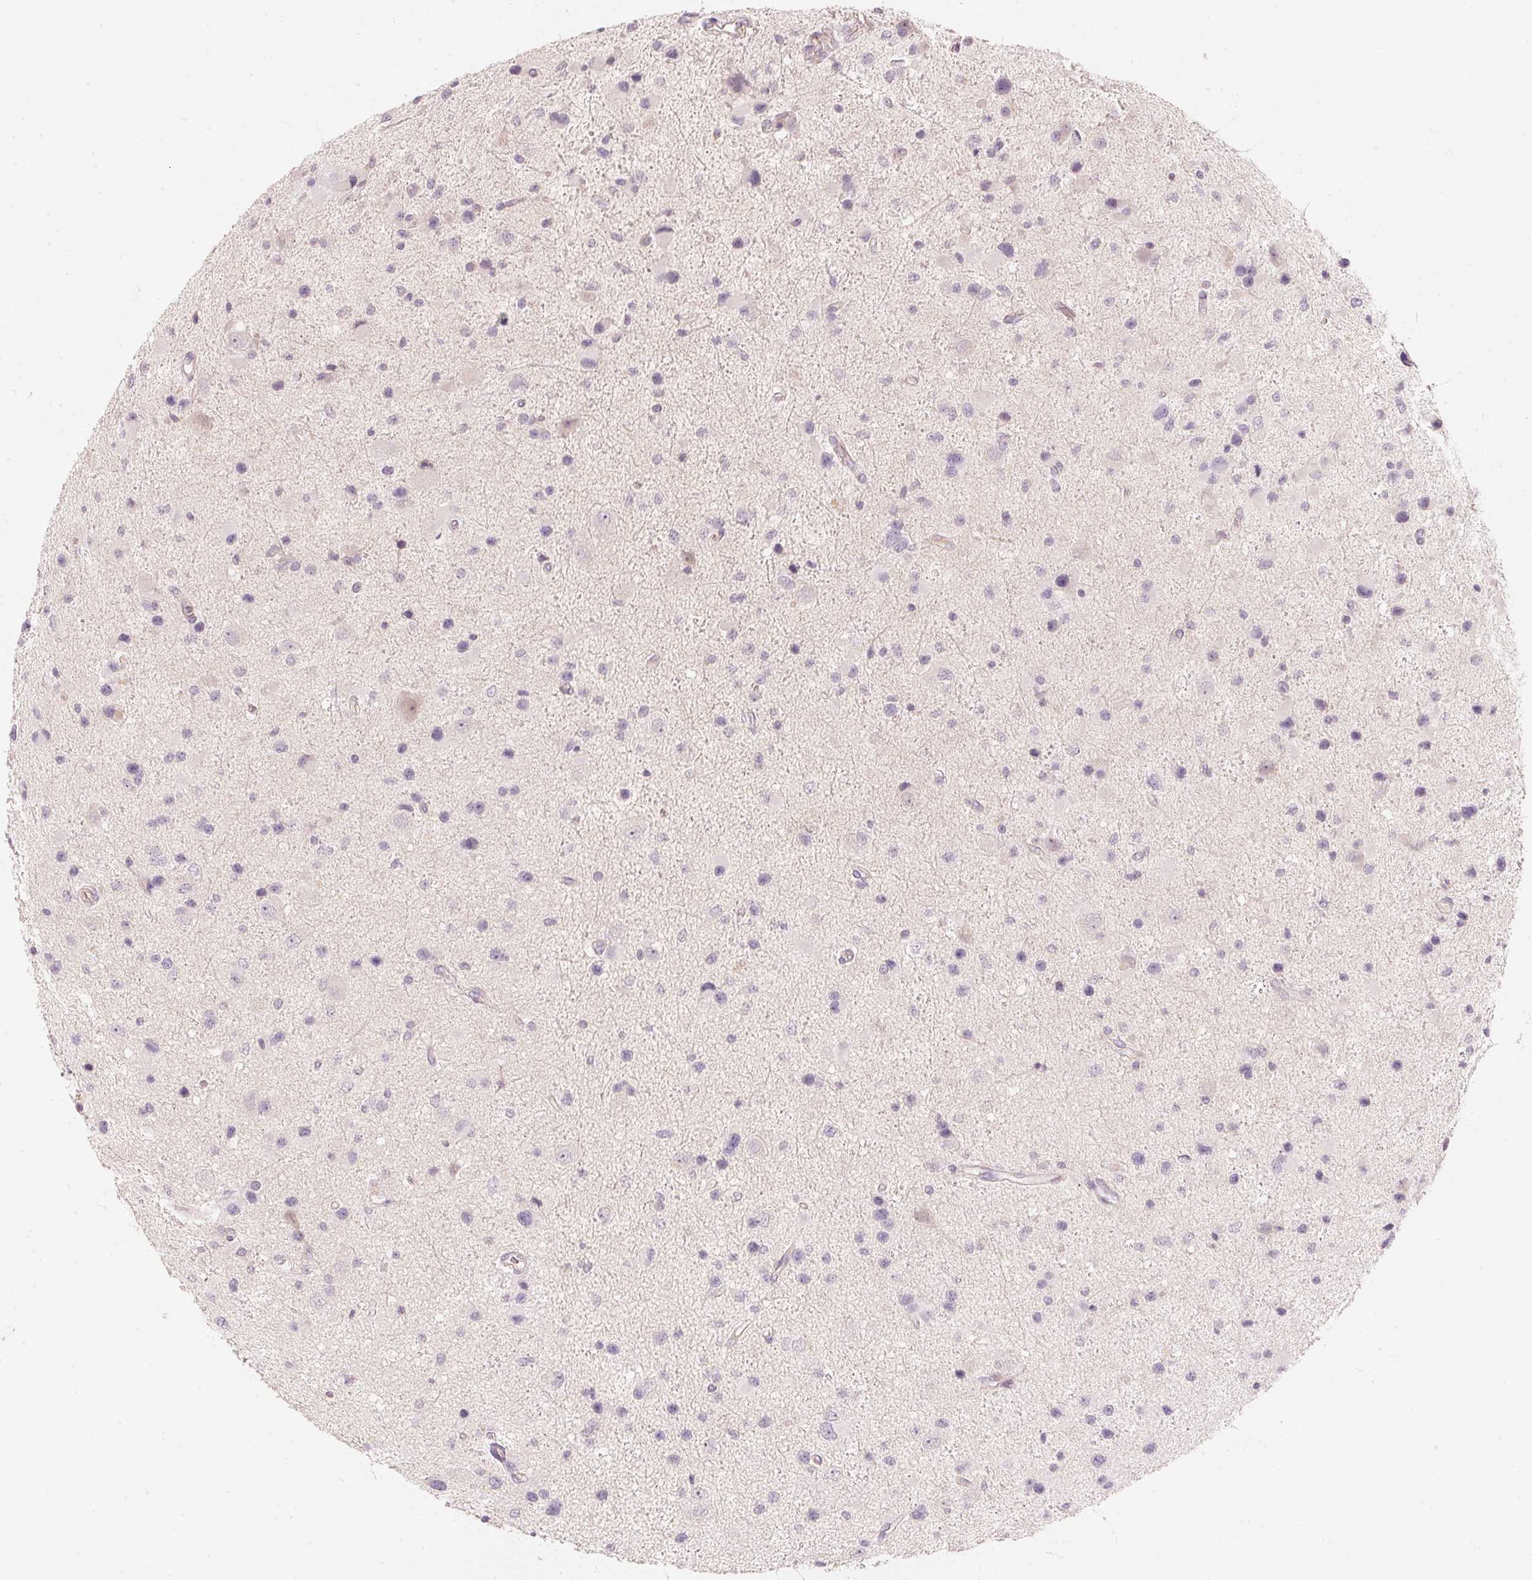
{"staining": {"intensity": "negative", "quantity": "none", "location": "none"}, "tissue": "glioma", "cell_type": "Tumor cells", "image_type": "cancer", "snomed": [{"axis": "morphology", "description": "Glioma, malignant, Low grade"}, {"axis": "topography", "description": "Brain"}], "caption": "A histopathology image of glioma stained for a protein displays no brown staining in tumor cells.", "gene": "RMDN2", "patient": {"sex": "female", "age": 32}}